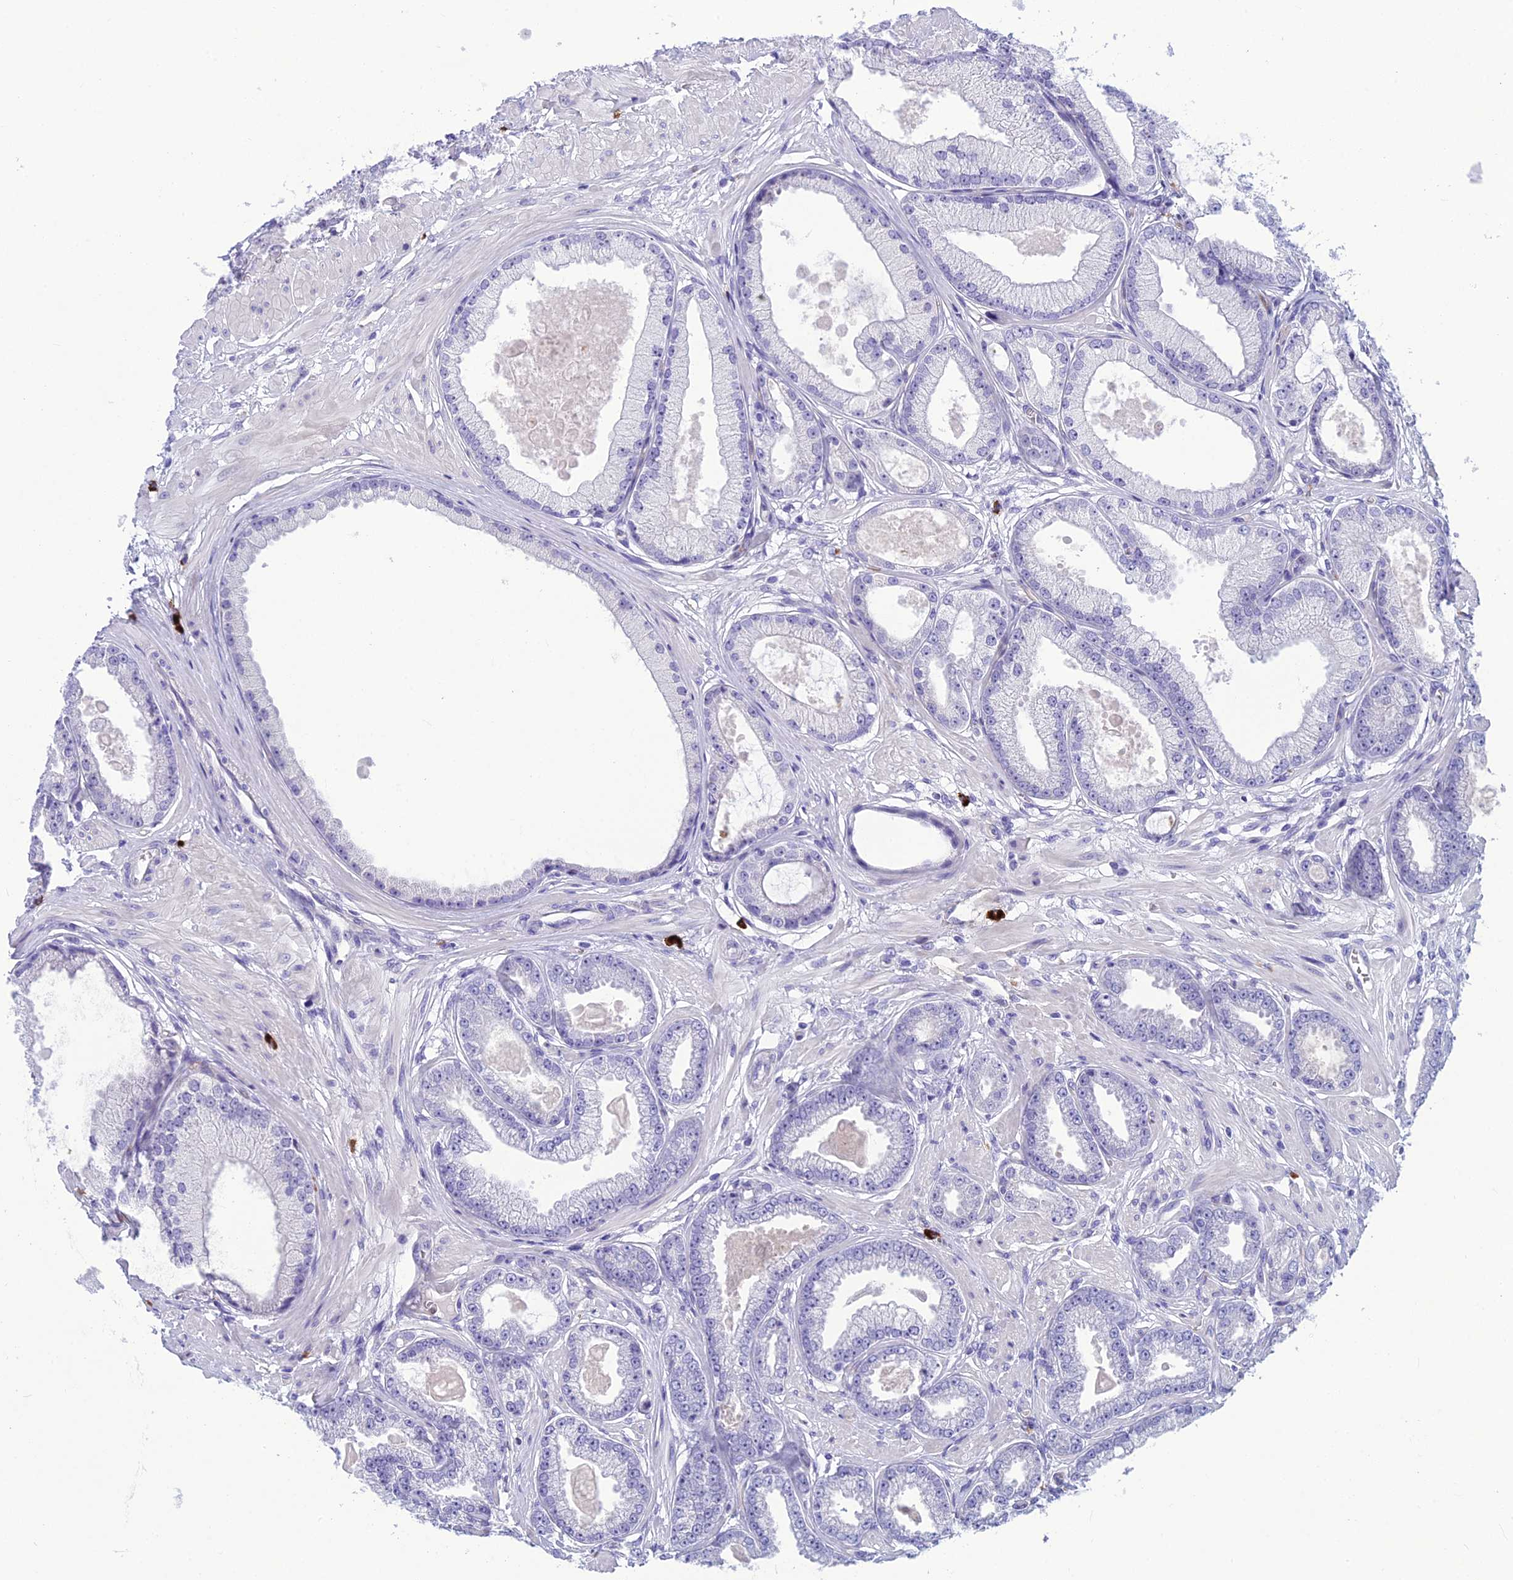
{"staining": {"intensity": "negative", "quantity": "none", "location": "none"}, "tissue": "prostate cancer", "cell_type": "Tumor cells", "image_type": "cancer", "snomed": [{"axis": "morphology", "description": "Adenocarcinoma, Low grade"}, {"axis": "topography", "description": "Prostate"}], "caption": "Immunohistochemical staining of human prostate cancer shows no significant positivity in tumor cells.", "gene": "BBS7", "patient": {"sex": "male", "age": 64}}